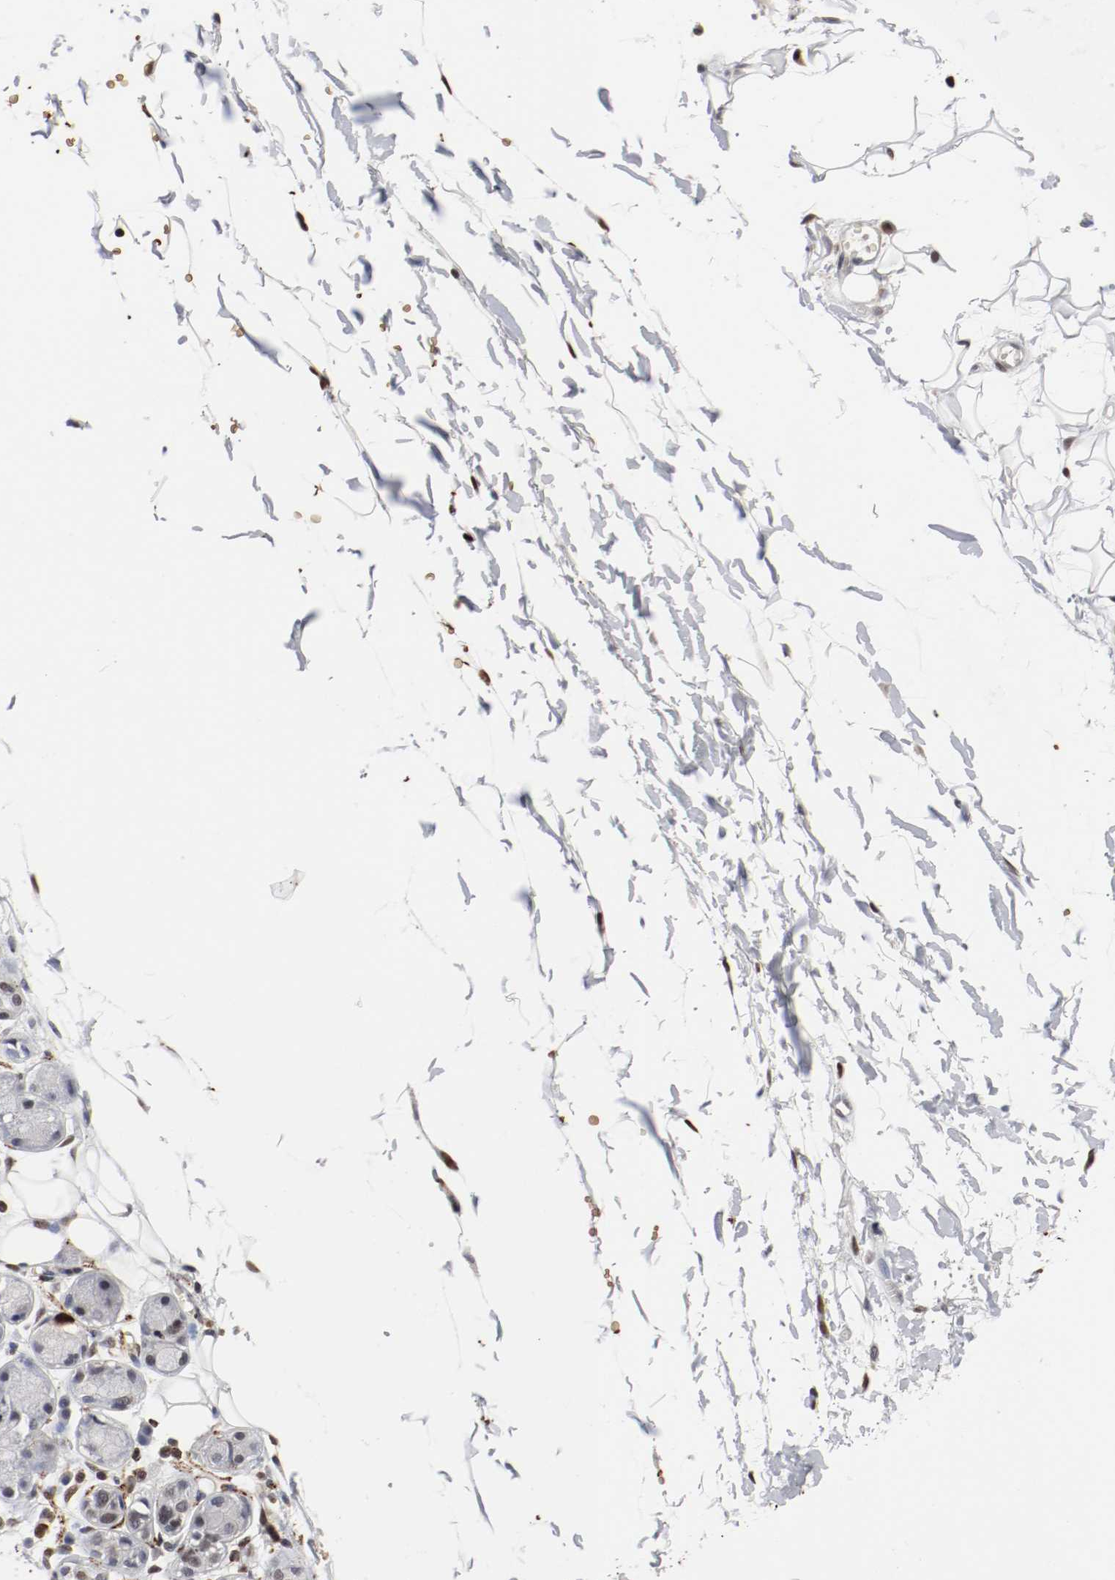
{"staining": {"intensity": "moderate", "quantity": ">75%", "location": "nuclear"}, "tissue": "adipose tissue", "cell_type": "Adipocytes", "image_type": "normal", "snomed": [{"axis": "morphology", "description": "Normal tissue, NOS"}, {"axis": "morphology", "description": "Inflammation, NOS"}, {"axis": "topography", "description": "Vascular tissue"}, {"axis": "topography", "description": "Salivary gland"}], "caption": "Immunohistochemical staining of unremarkable human adipose tissue demonstrates >75% levels of moderate nuclear protein expression in approximately >75% of adipocytes.", "gene": "JUND", "patient": {"sex": "female", "age": 75}}